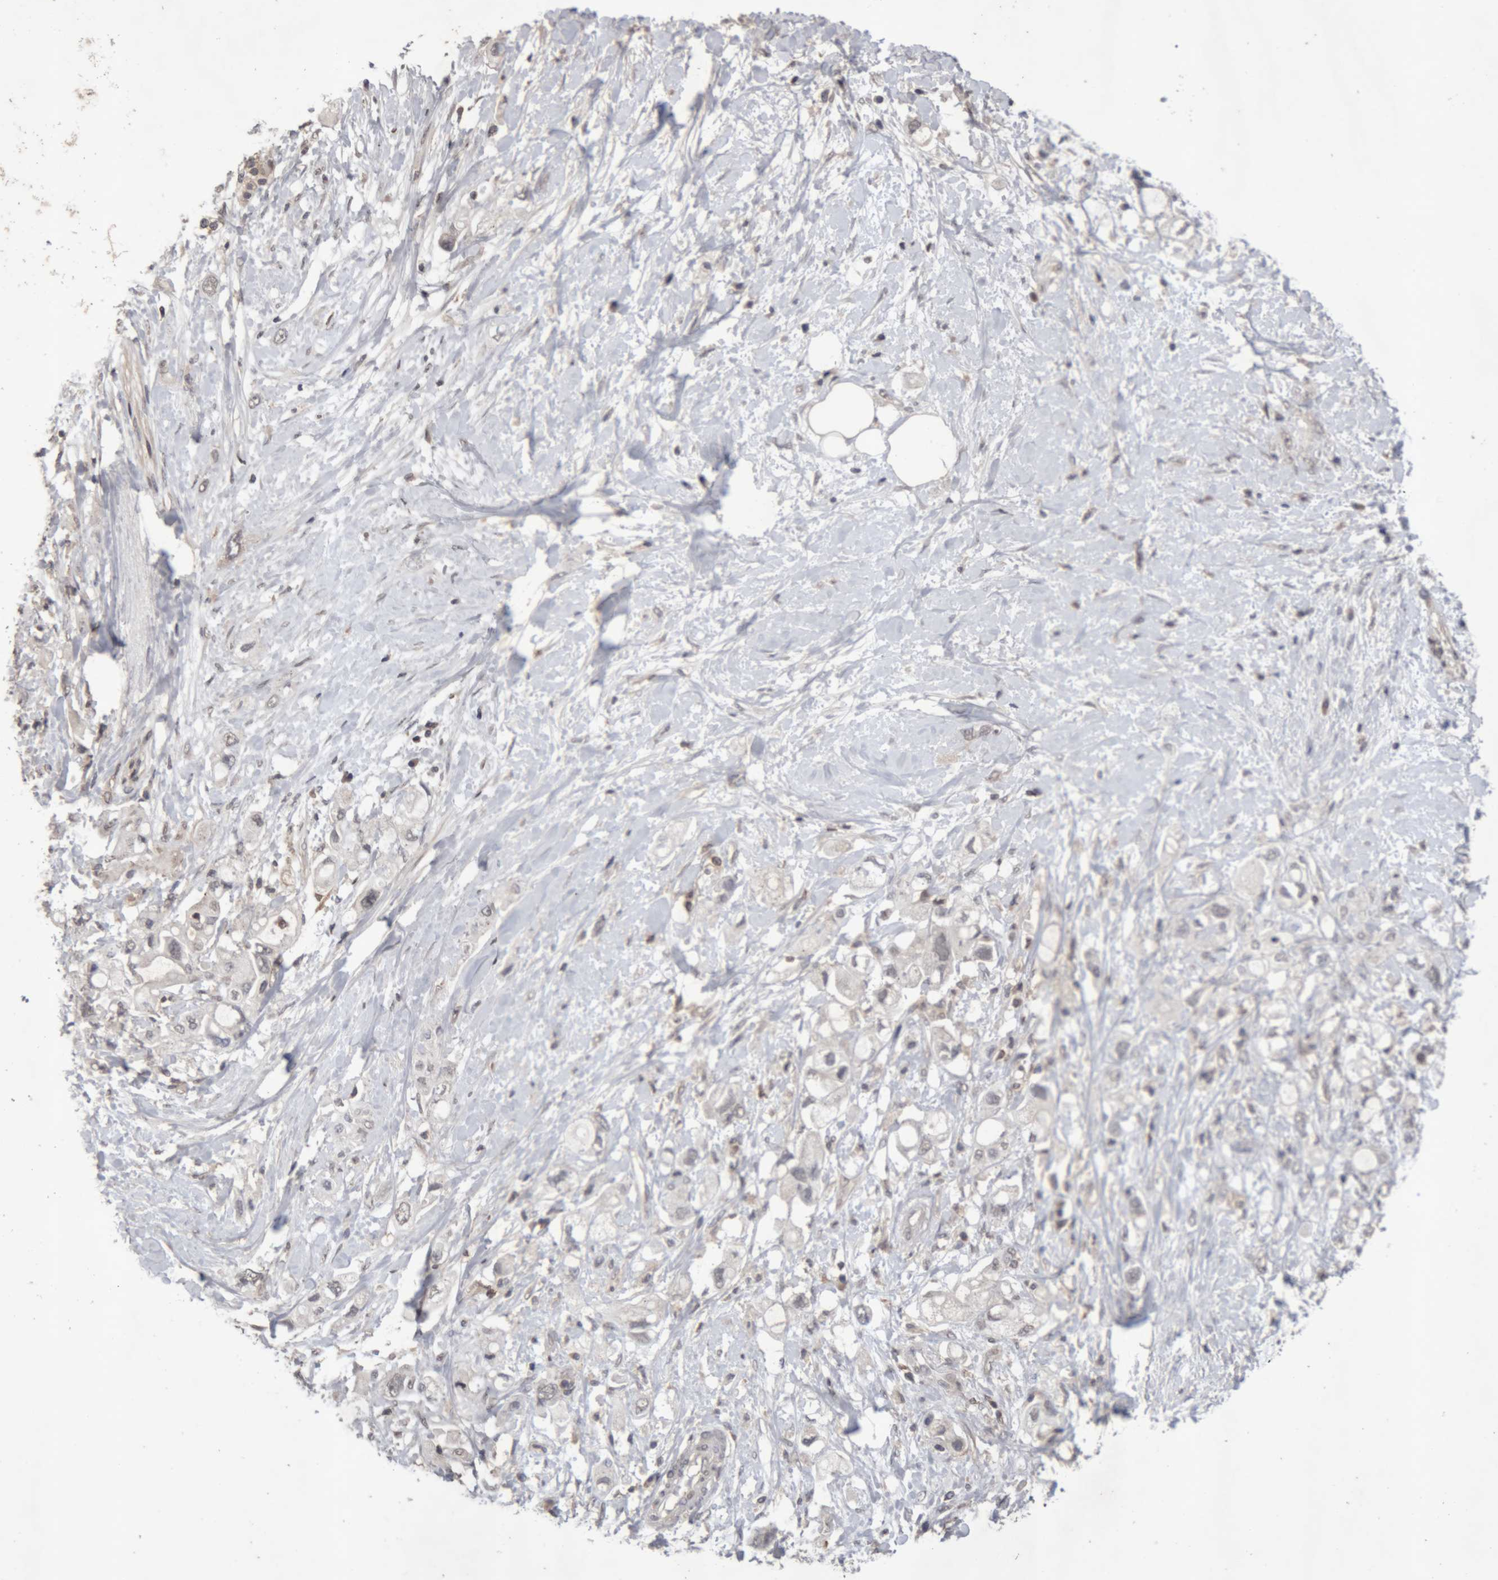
{"staining": {"intensity": "negative", "quantity": "none", "location": "none"}, "tissue": "pancreatic cancer", "cell_type": "Tumor cells", "image_type": "cancer", "snomed": [{"axis": "morphology", "description": "Adenocarcinoma, NOS"}, {"axis": "topography", "description": "Pancreas"}], "caption": "This is an immunohistochemistry (IHC) photomicrograph of human pancreatic cancer. There is no staining in tumor cells.", "gene": "NFATC2", "patient": {"sex": "female", "age": 56}}